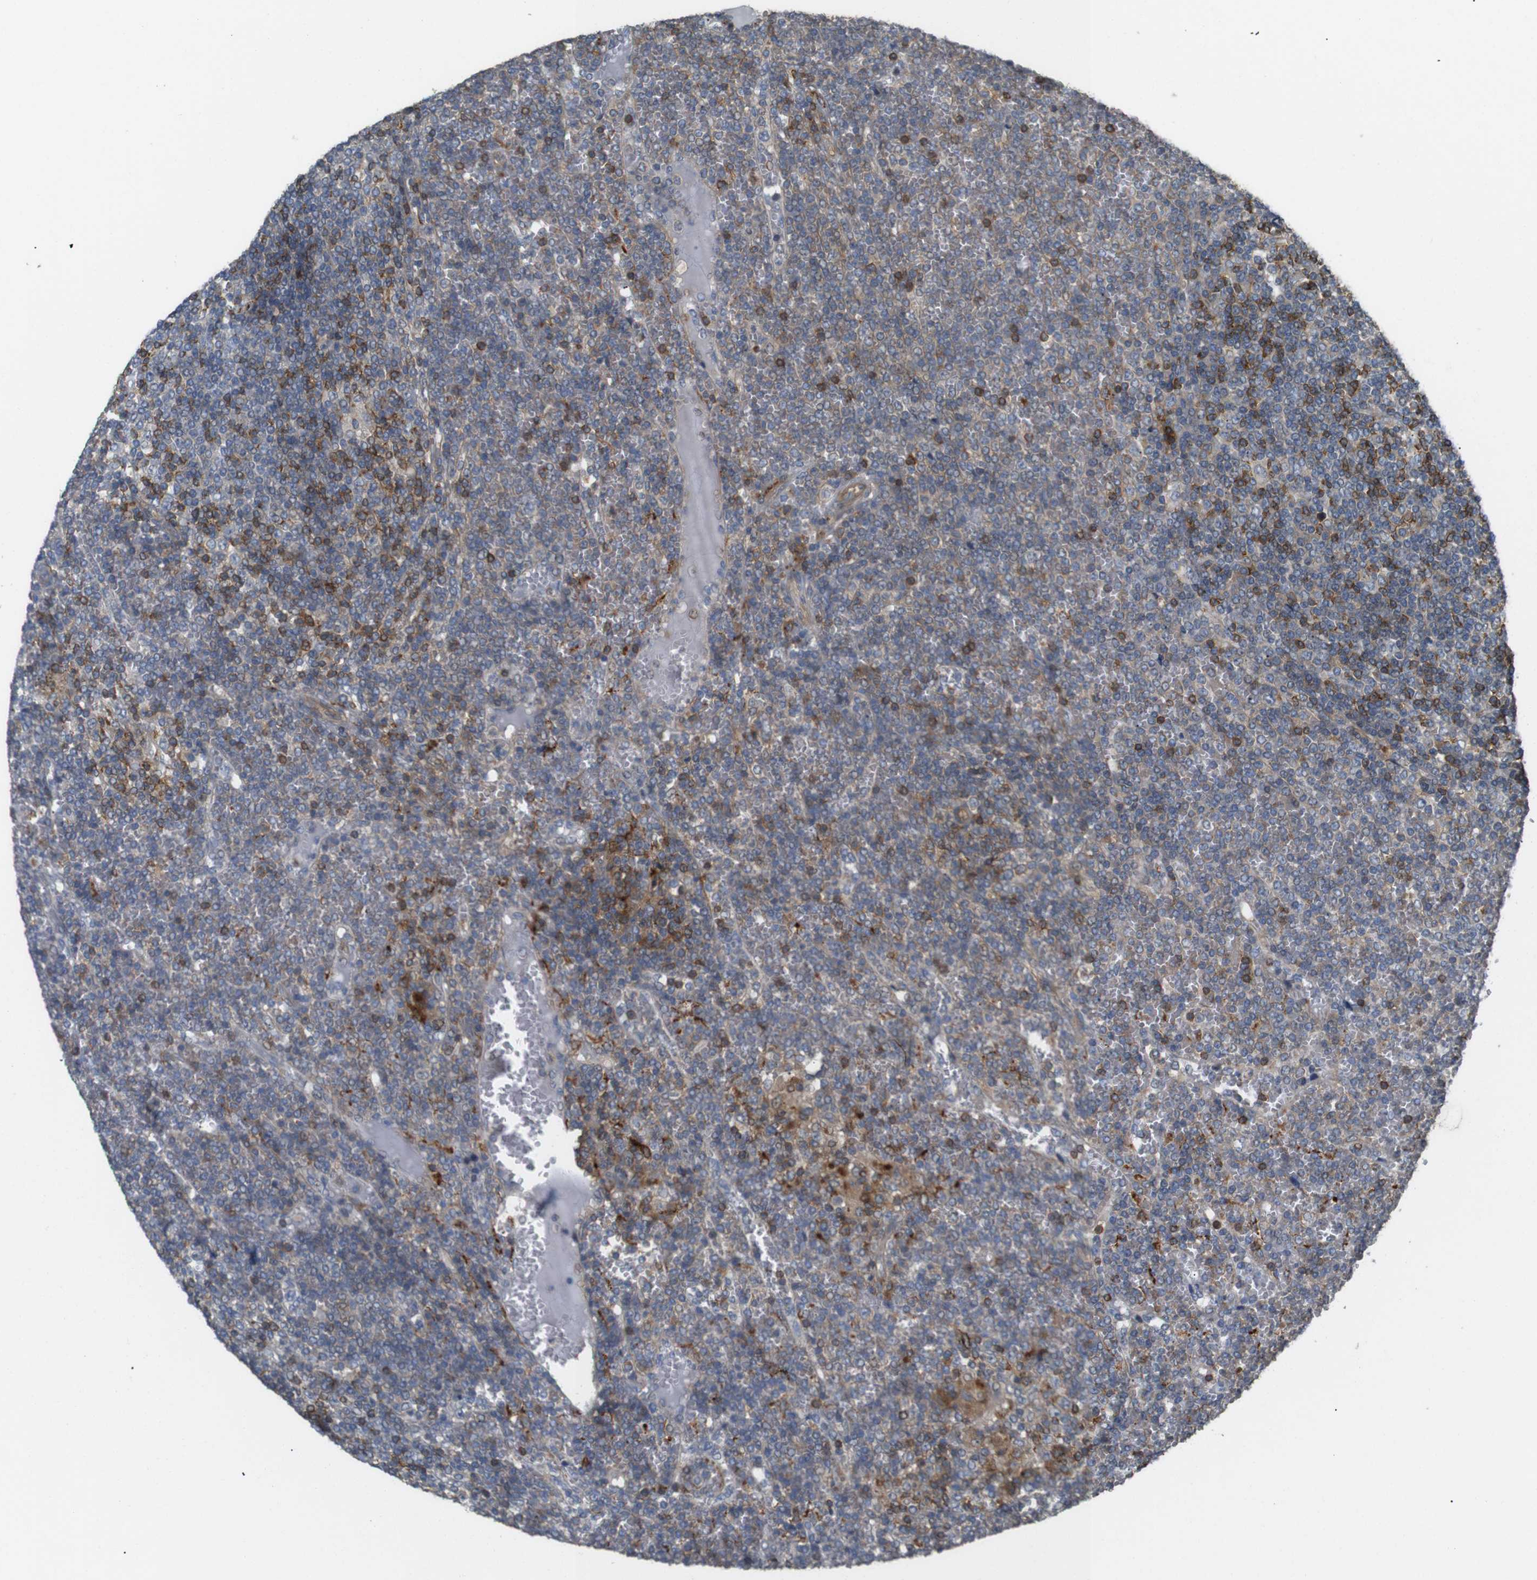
{"staining": {"intensity": "moderate", "quantity": "<25%", "location": "cytoplasmic/membranous"}, "tissue": "lymphoma", "cell_type": "Tumor cells", "image_type": "cancer", "snomed": [{"axis": "morphology", "description": "Malignant lymphoma, non-Hodgkin's type, Low grade"}, {"axis": "topography", "description": "Spleen"}], "caption": "Brown immunohistochemical staining in low-grade malignant lymphoma, non-Hodgkin's type displays moderate cytoplasmic/membranous staining in about <25% of tumor cells. Ihc stains the protein in brown and the nuclei are stained blue.", "gene": "KSR1", "patient": {"sex": "female", "age": 19}}